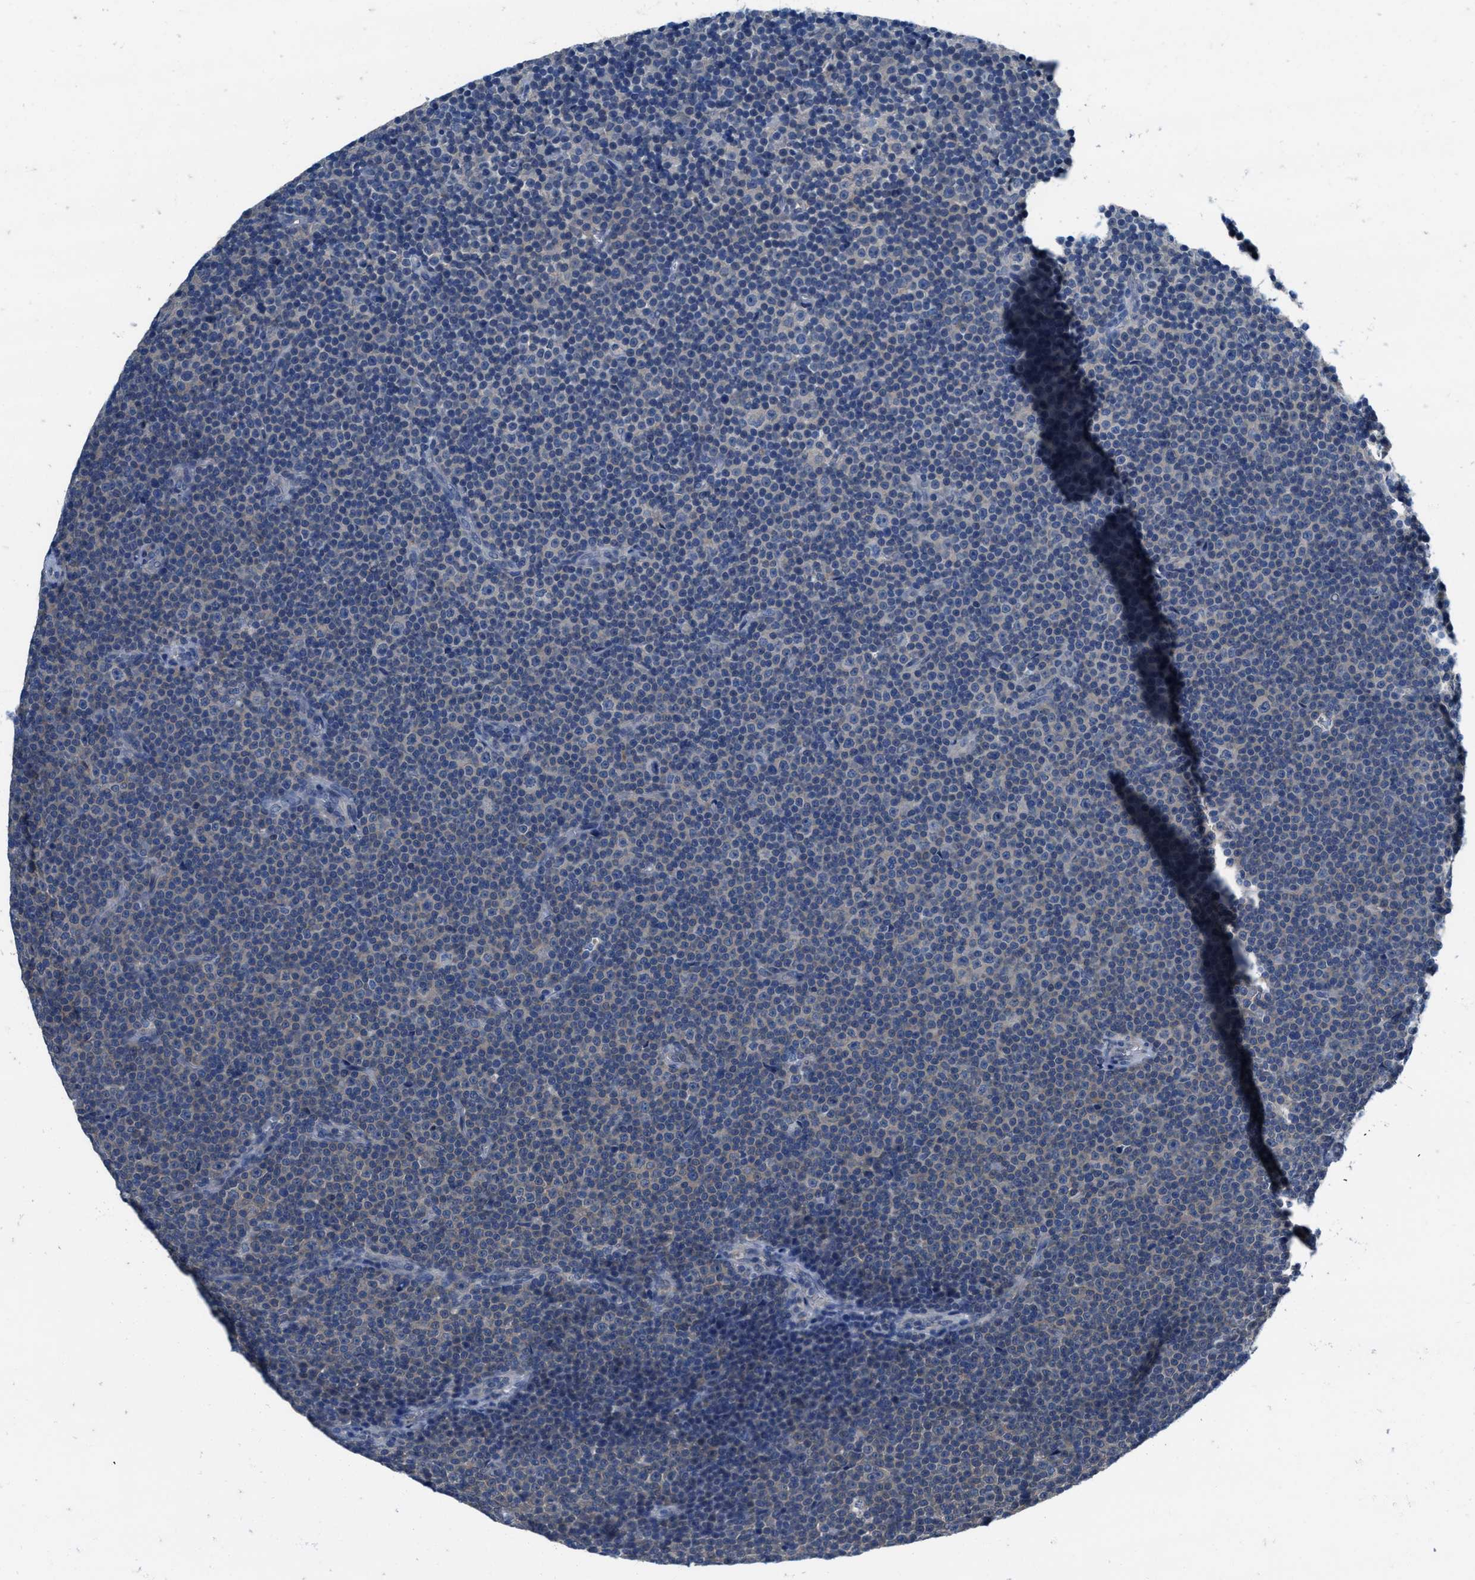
{"staining": {"intensity": "negative", "quantity": "none", "location": "none"}, "tissue": "lymphoma", "cell_type": "Tumor cells", "image_type": "cancer", "snomed": [{"axis": "morphology", "description": "Malignant lymphoma, non-Hodgkin's type, Low grade"}, {"axis": "topography", "description": "Lymph node"}], "caption": "Human malignant lymphoma, non-Hodgkin's type (low-grade) stained for a protein using IHC displays no expression in tumor cells.", "gene": "NUDT5", "patient": {"sex": "female", "age": 67}}